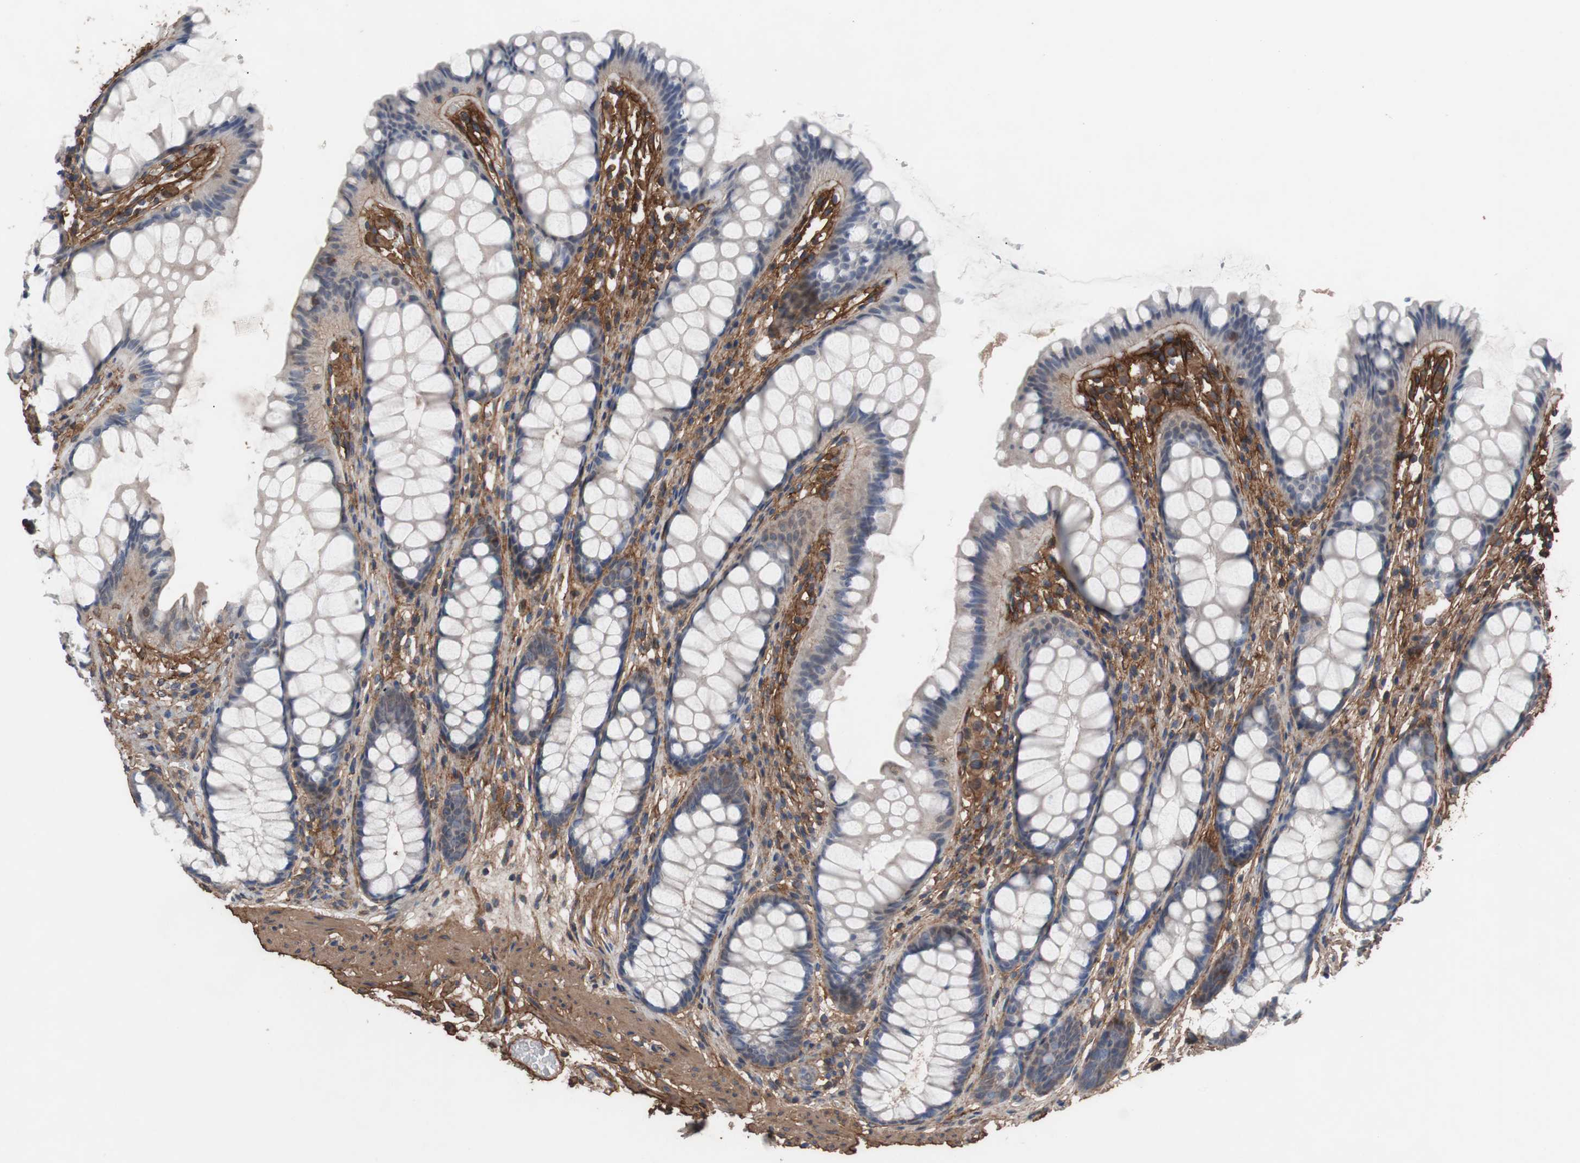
{"staining": {"intensity": "strong", "quantity": ">75%", "location": "cytoplasmic/membranous"}, "tissue": "colon", "cell_type": "Endothelial cells", "image_type": "normal", "snomed": [{"axis": "morphology", "description": "Normal tissue, NOS"}, {"axis": "topography", "description": "Colon"}], "caption": "IHC (DAB) staining of normal colon displays strong cytoplasmic/membranous protein expression in approximately >75% of endothelial cells. The staining was performed using DAB (3,3'-diaminobenzidine), with brown indicating positive protein expression. Nuclei are stained blue with hematoxylin.", "gene": "COL6A2", "patient": {"sex": "female", "age": 55}}